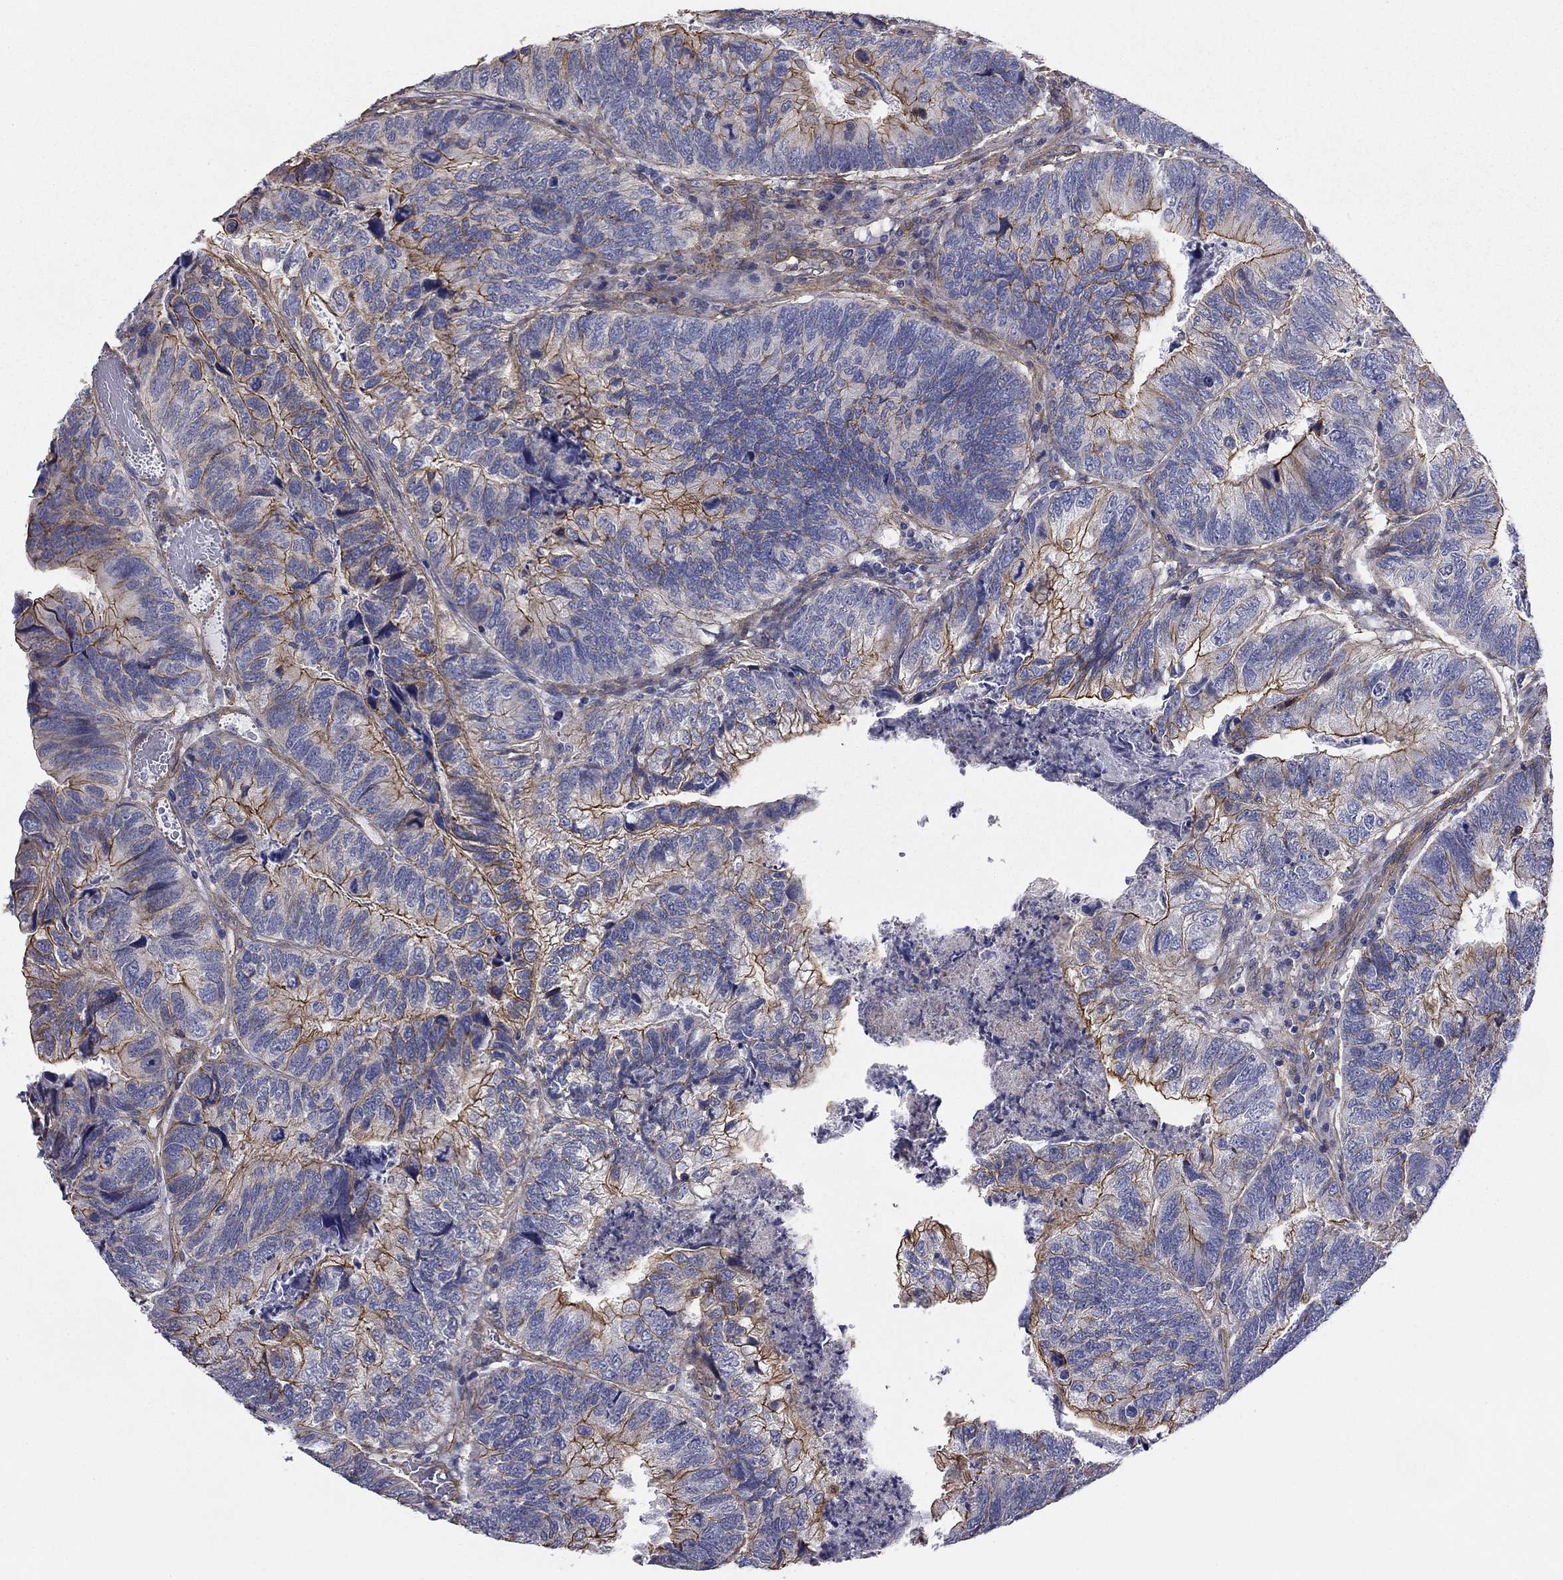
{"staining": {"intensity": "strong", "quantity": "25%-75%", "location": "cytoplasmic/membranous"}, "tissue": "colorectal cancer", "cell_type": "Tumor cells", "image_type": "cancer", "snomed": [{"axis": "morphology", "description": "Adenocarcinoma, NOS"}, {"axis": "topography", "description": "Colon"}], "caption": "This image reveals colorectal adenocarcinoma stained with immunohistochemistry to label a protein in brown. The cytoplasmic/membranous of tumor cells show strong positivity for the protein. Nuclei are counter-stained blue.", "gene": "TCHH", "patient": {"sex": "female", "age": 67}}